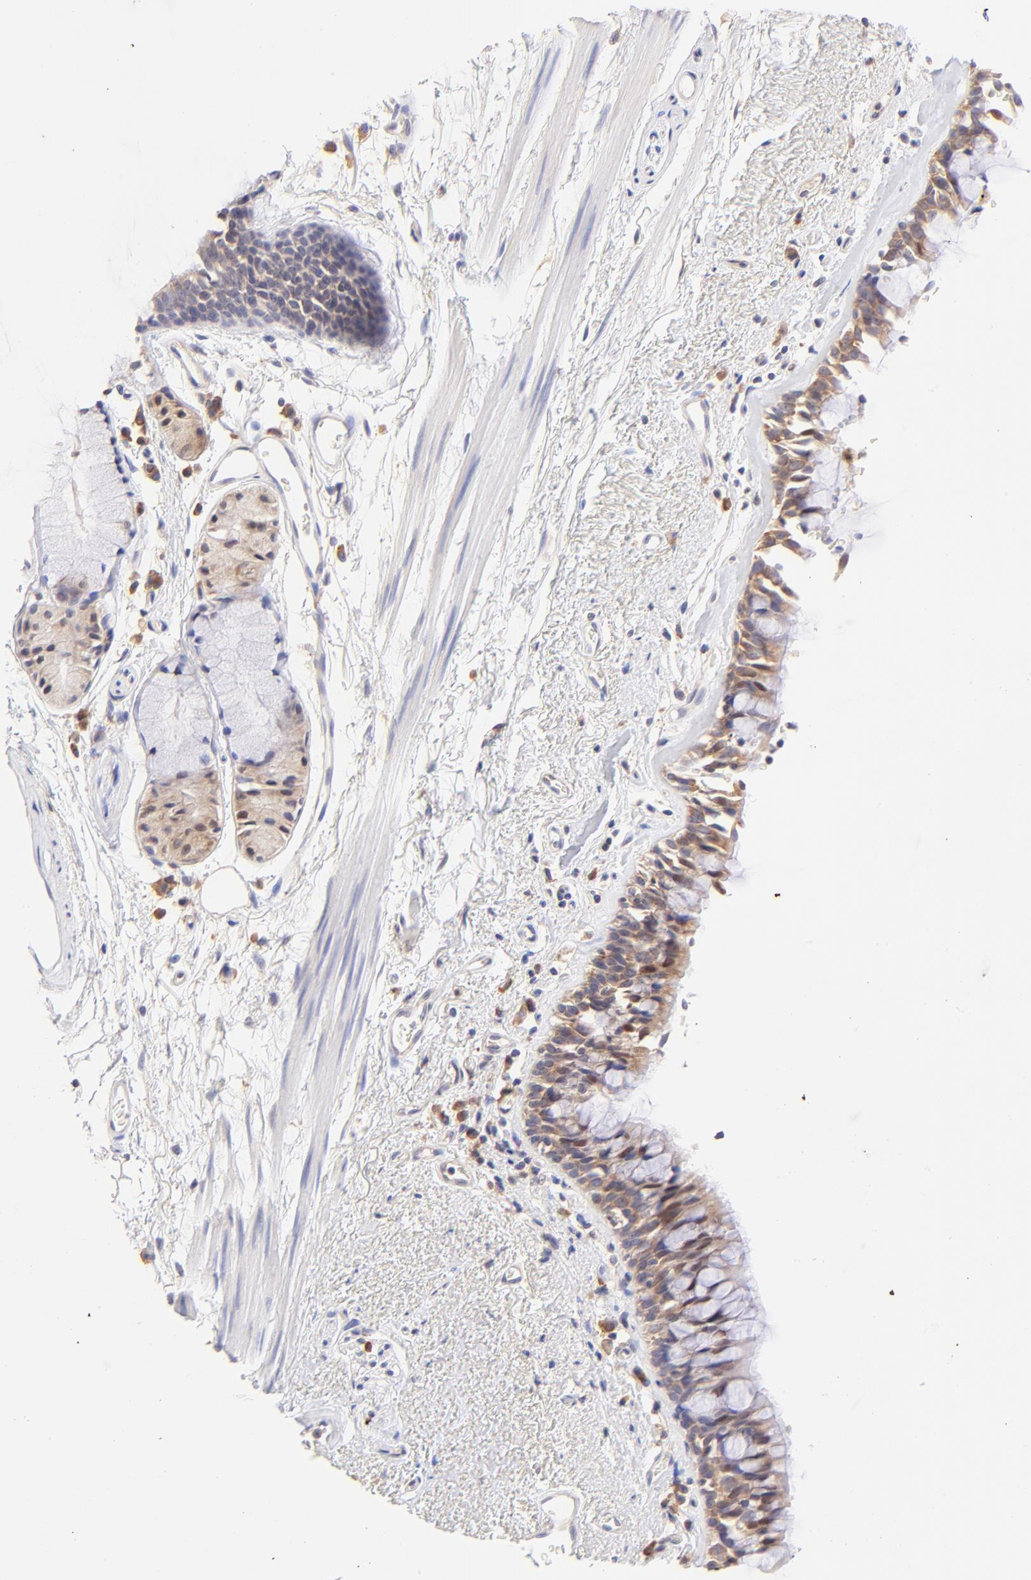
{"staining": {"intensity": "moderate", "quantity": "25%-75%", "location": "cytoplasmic/membranous"}, "tissue": "bronchus", "cell_type": "Respiratory epithelial cells", "image_type": "normal", "snomed": [{"axis": "morphology", "description": "Normal tissue, NOS"}, {"axis": "morphology", "description": "Adenocarcinoma, NOS"}, {"axis": "topography", "description": "Bronchus"}, {"axis": "topography", "description": "Lung"}], "caption": "Immunohistochemistry (IHC) image of unremarkable bronchus stained for a protein (brown), which demonstrates medium levels of moderate cytoplasmic/membranous staining in about 25%-75% of respiratory epithelial cells.", "gene": "RPL11", "patient": {"sex": "male", "age": 71}}